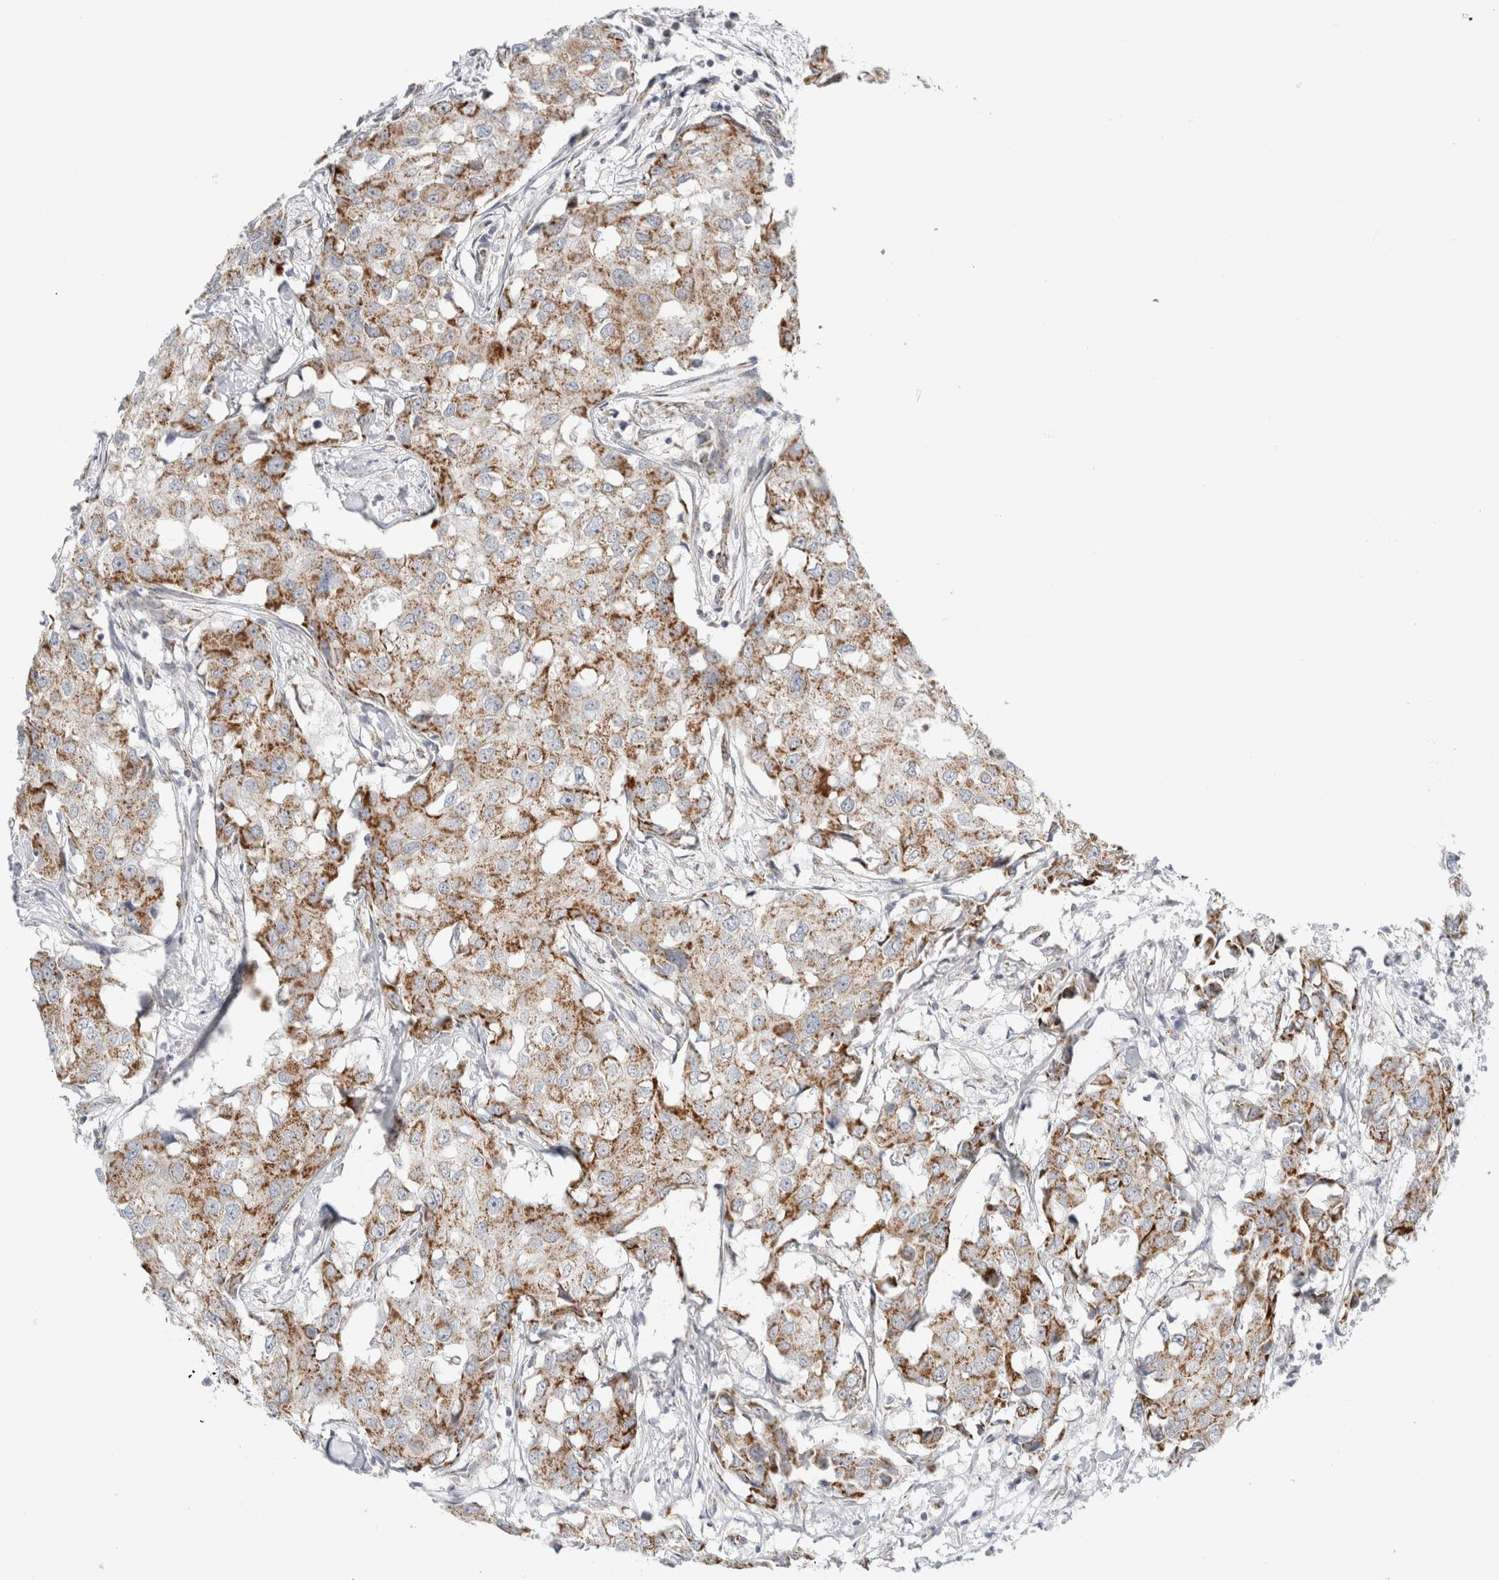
{"staining": {"intensity": "moderate", "quantity": ">75%", "location": "cytoplasmic/membranous"}, "tissue": "breast cancer", "cell_type": "Tumor cells", "image_type": "cancer", "snomed": [{"axis": "morphology", "description": "Duct carcinoma"}, {"axis": "topography", "description": "Breast"}], "caption": "The histopathology image demonstrates staining of breast cancer, revealing moderate cytoplasmic/membranous protein expression (brown color) within tumor cells. (Stains: DAB (3,3'-diaminobenzidine) in brown, nuclei in blue, Microscopy: brightfield microscopy at high magnification).", "gene": "FAHD1", "patient": {"sex": "female", "age": 27}}